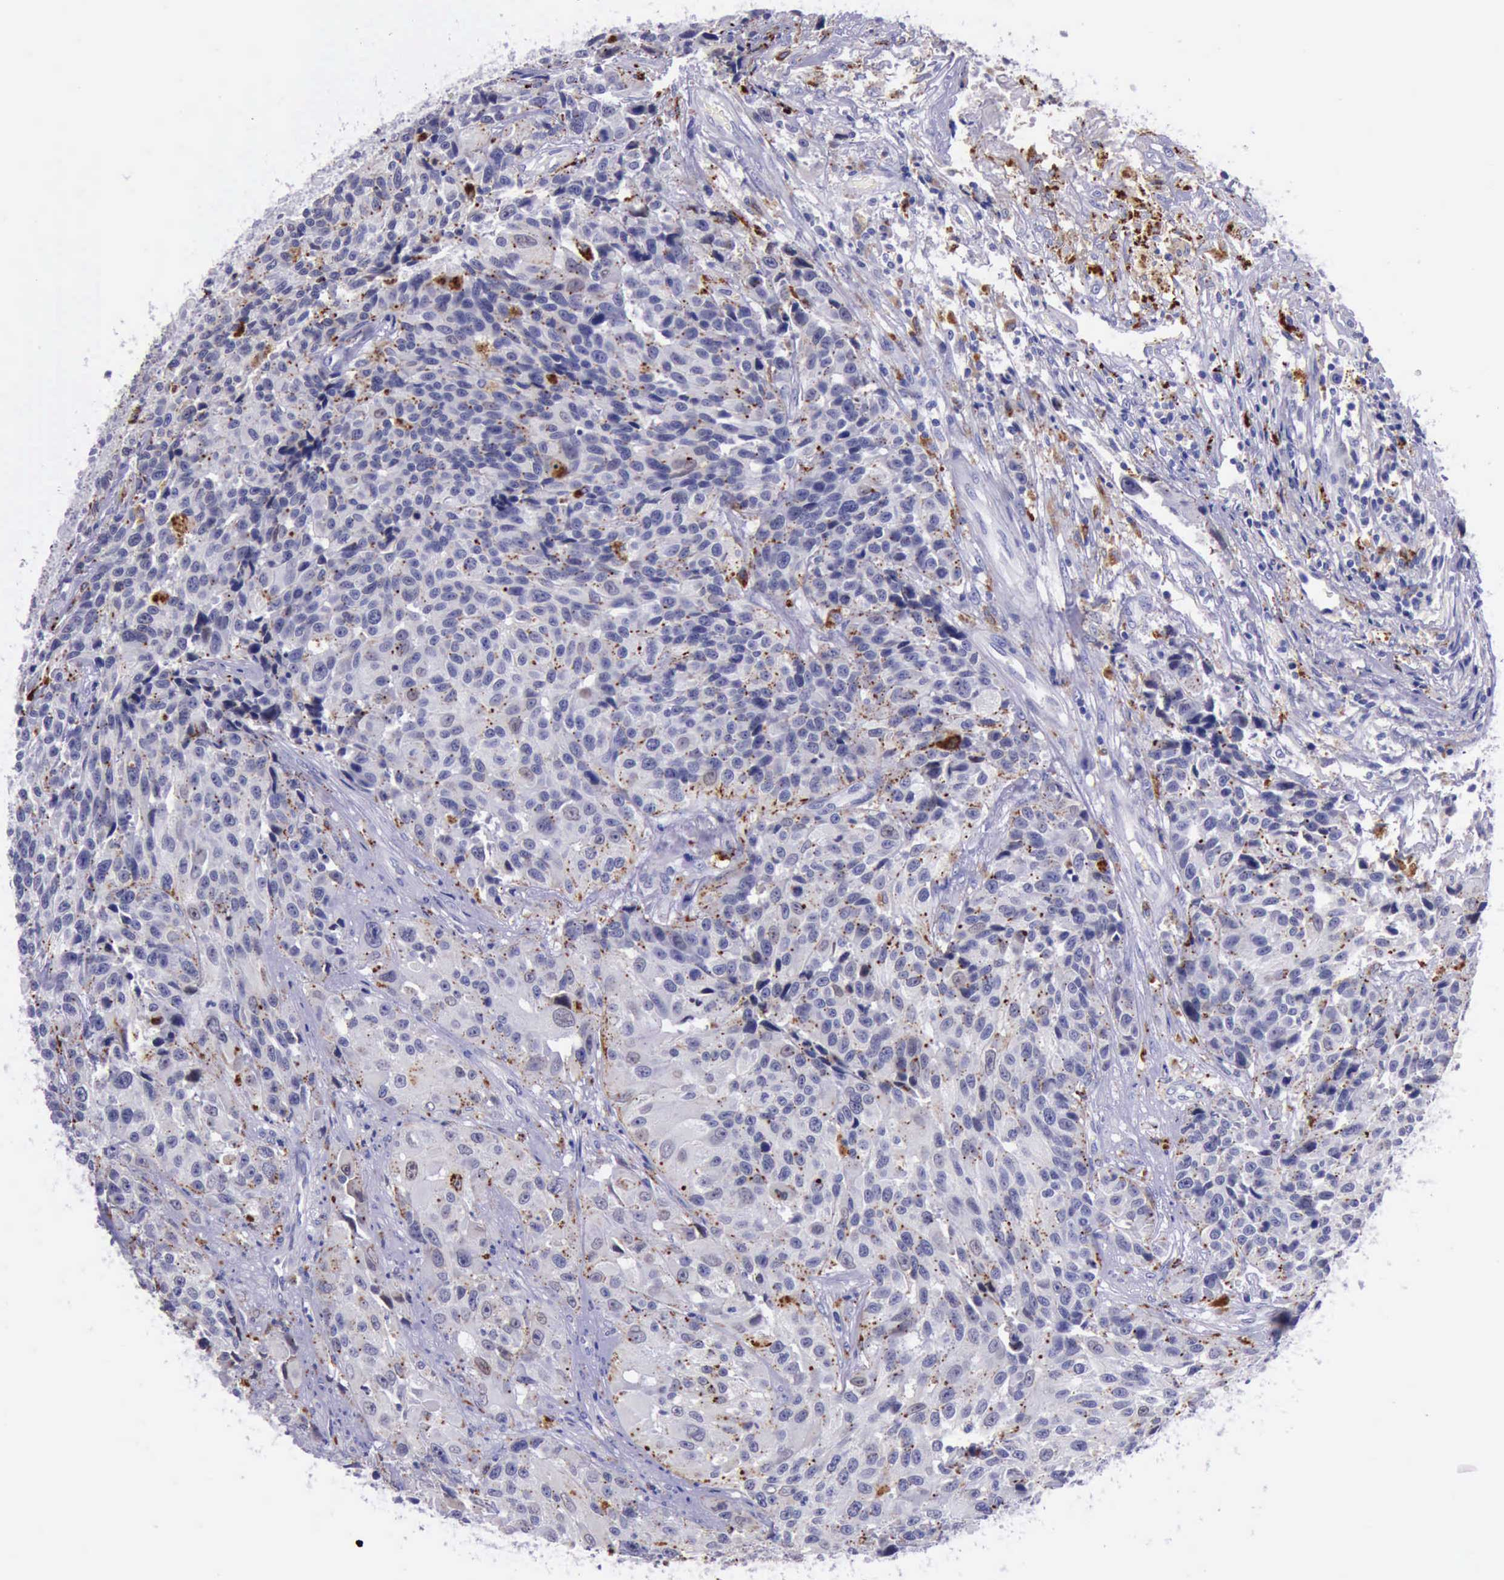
{"staining": {"intensity": "weak", "quantity": "<25%", "location": "cytoplasmic/membranous"}, "tissue": "urothelial cancer", "cell_type": "Tumor cells", "image_type": "cancer", "snomed": [{"axis": "morphology", "description": "Urothelial carcinoma, High grade"}, {"axis": "topography", "description": "Urinary bladder"}], "caption": "Urothelial cancer was stained to show a protein in brown. There is no significant expression in tumor cells.", "gene": "GLA", "patient": {"sex": "female", "age": 81}}